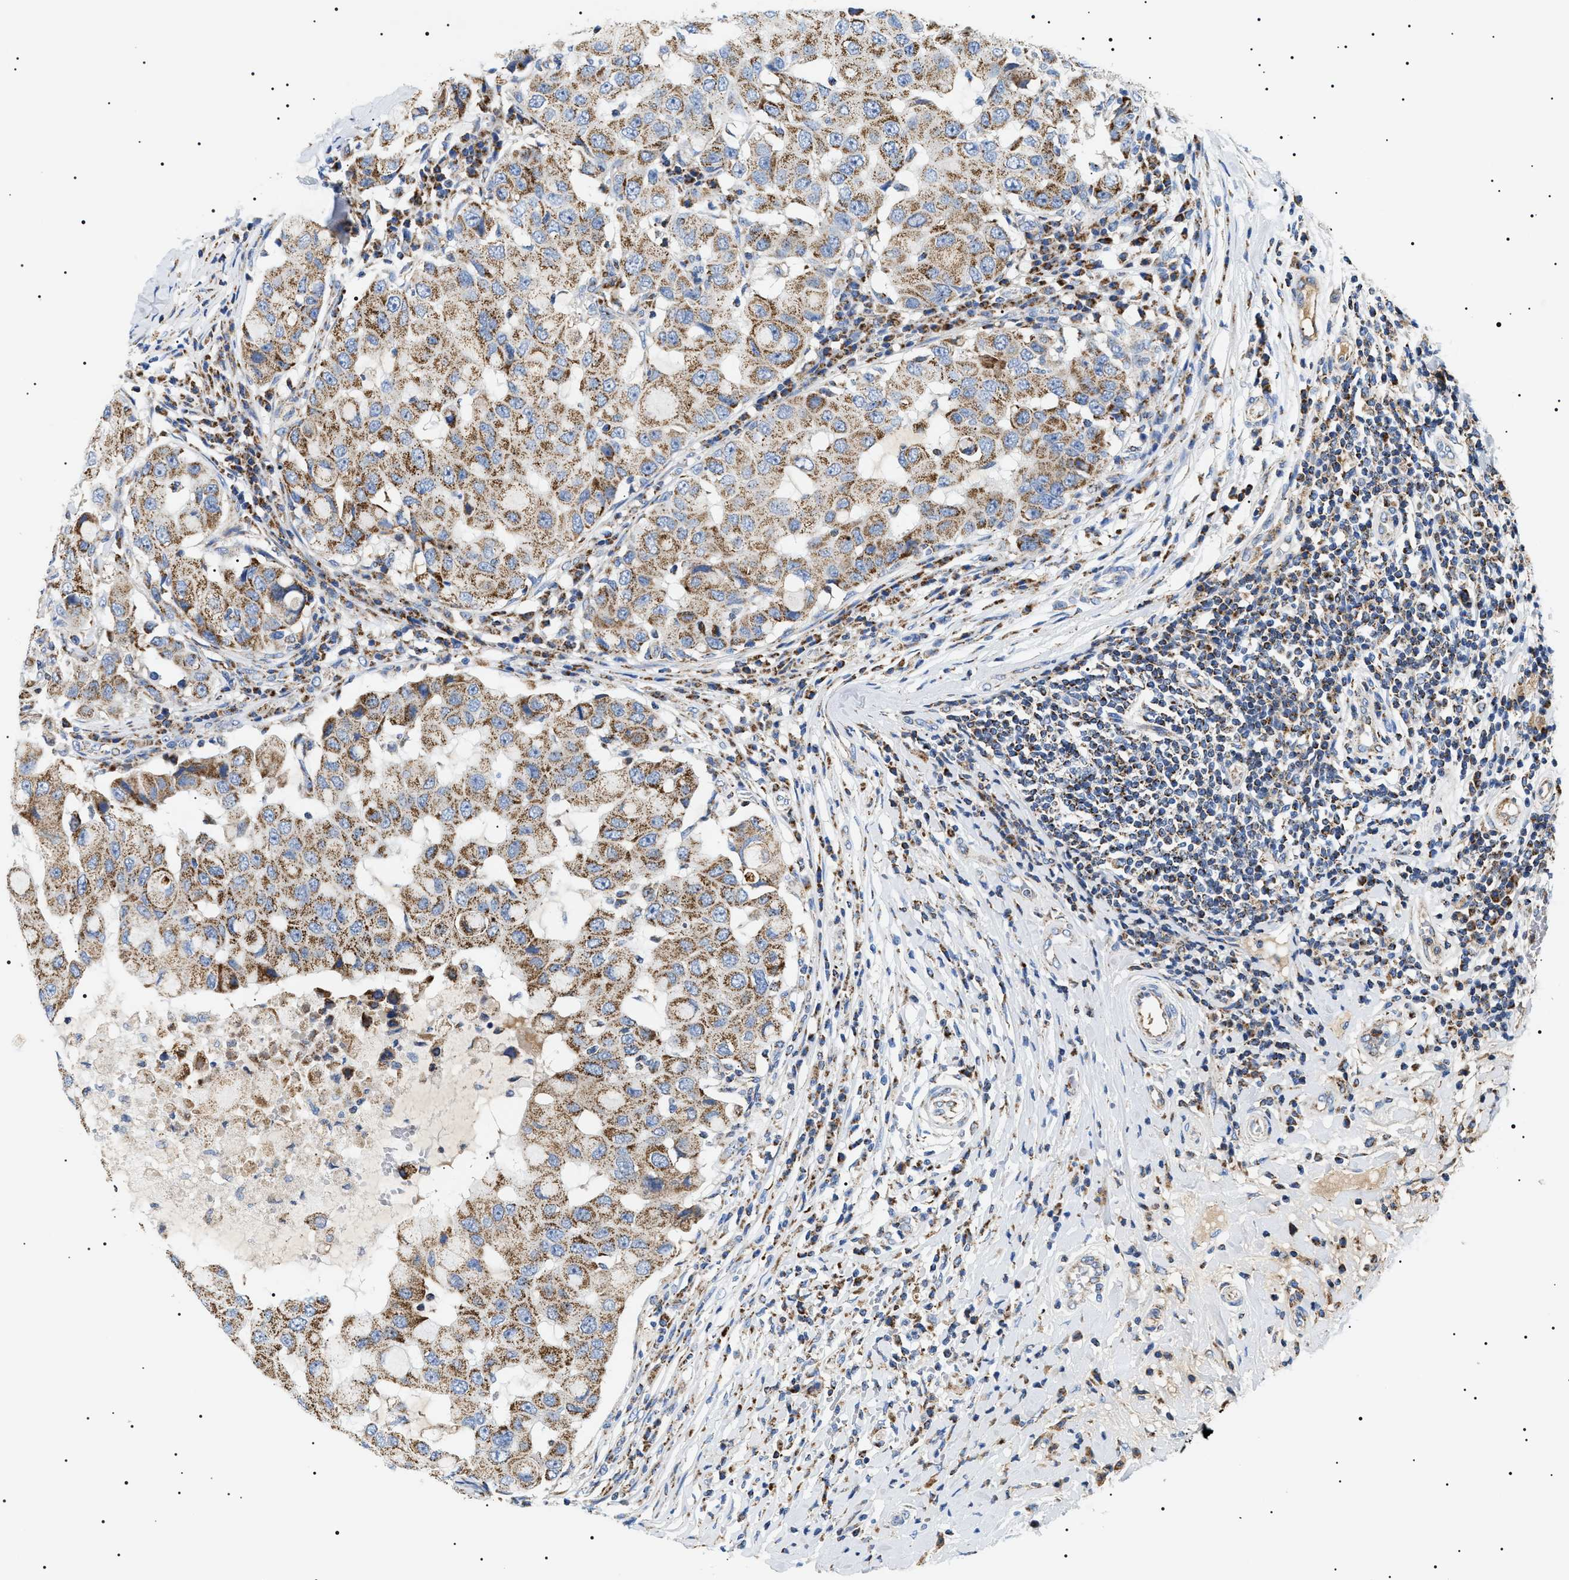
{"staining": {"intensity": "moderate", "quantity": ">75%", "location": "cytoplasmic/membranous"}, "tissue": "breast cancer", "cell_type": "Tumor cells", "image_type": "cancer", "snomed": [{"axis": "morphology", "description": "Duct carcinoma"}, {"axis": "topography", "description": "Breast"}], "caption": "There is medium levels of moderate cytoplasmic/membranous expression in tumor cells of breast cancer, as demonstrated by immunohistochemical staining (brown color).", "gene": "OXSM", "patient": {"sex": "female", "age": 27}}